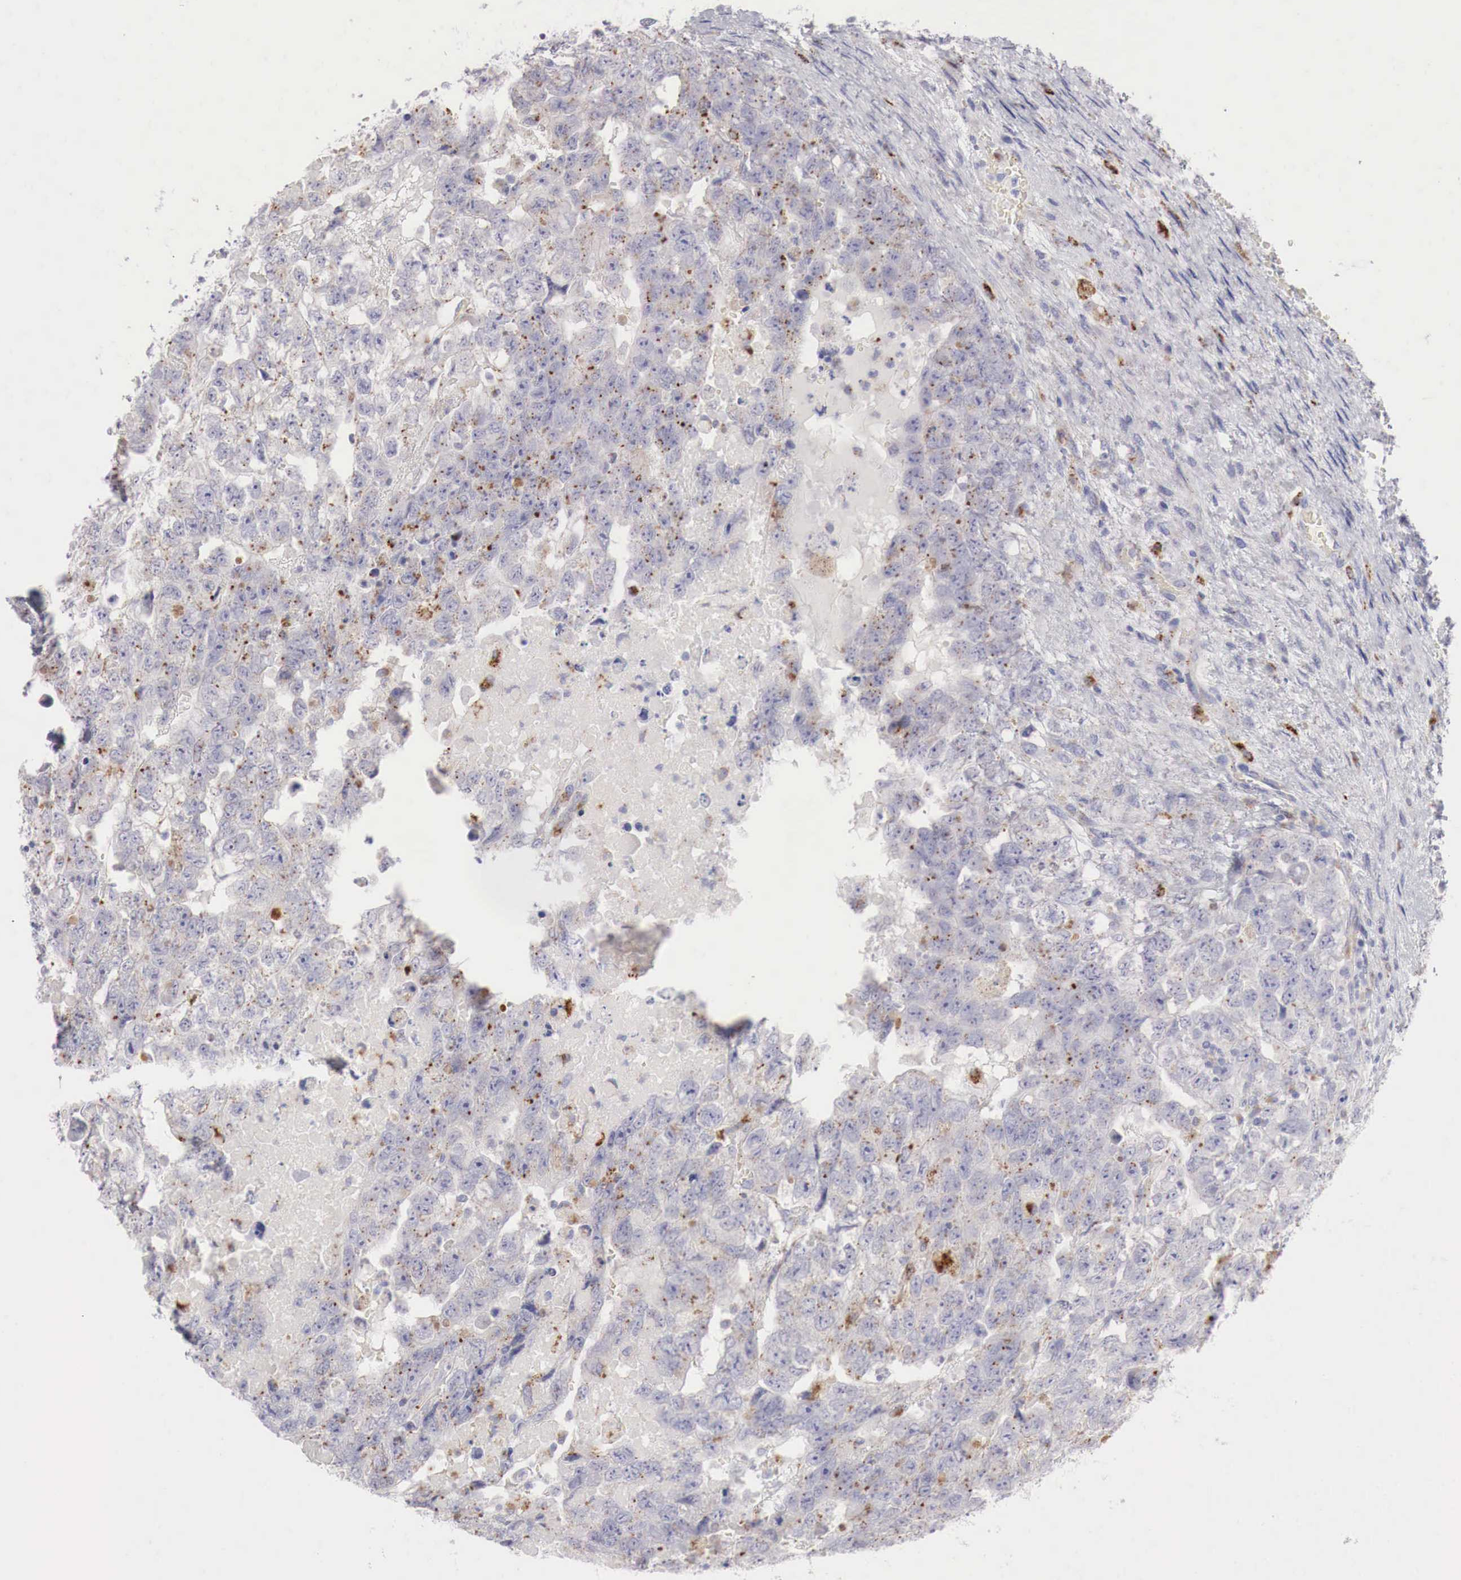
{"staining": {"intensity": "weak", "quantity": "<25%", "location": "cytoplasmic/membranous"}, "tissue": "testis cancer", "cell_type": "Tumor cells", "image_type": "cancer", "snomed": [{"axis": "morphology", "description": "Carcinoma, Embryonal, NOS"}, {"axis": "topography", "description": "Testis"}], "caption": "DAB immunohistochemical staining of human testis embryonal carcinoma shows no significant staining in tumor cells.", "gene": "GLA", "patient": {"sex": "male", "age": 36}}